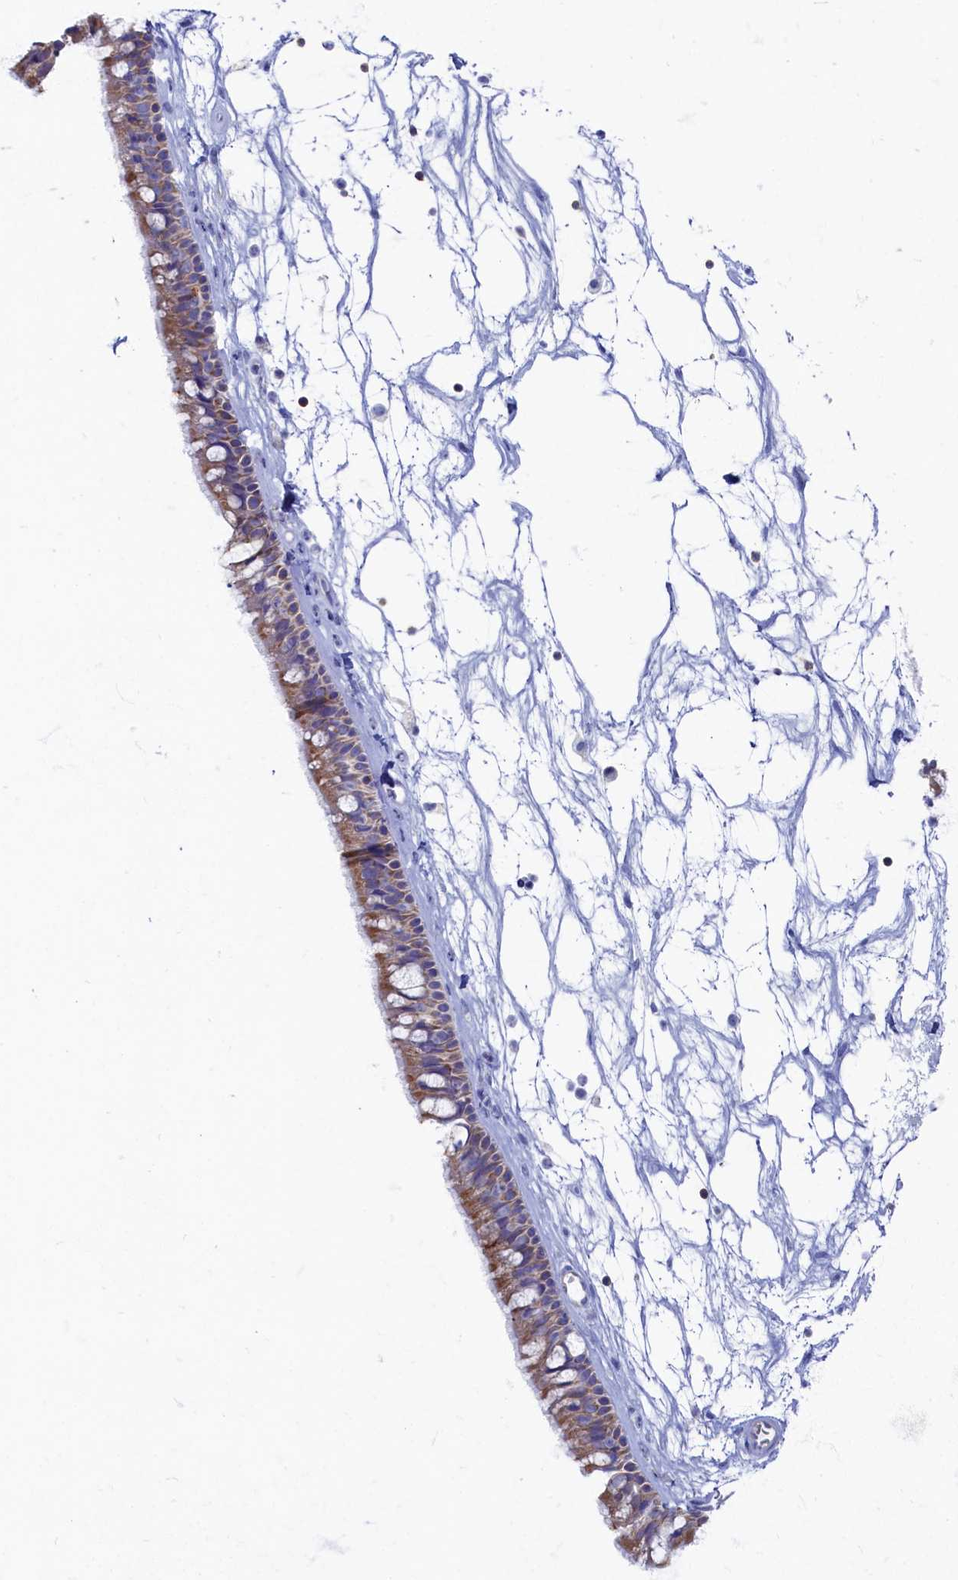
{"staining": {"intensity": "weak", "quantity": ">75%", "location": "cytoplasmic/membranous"}, "tissue": "nasopharynx", "cell_type": "Respiratory epithelial cells", "image_type": "normal", "snomed": [{"axis": "morphology", "description": "Normal tissue, NOS"}, {"axis": "topography", "description": "Nasopharynx"}], "caption": "Immunohistochemistry of benign nasopharynx demonstrates low levels of weak cytoplasmic/membranous positivity in approximately >75% of respiratory epithelial cells.", "gene": "OCIAD2", "patient": {"sex": "male", "age": 64}}